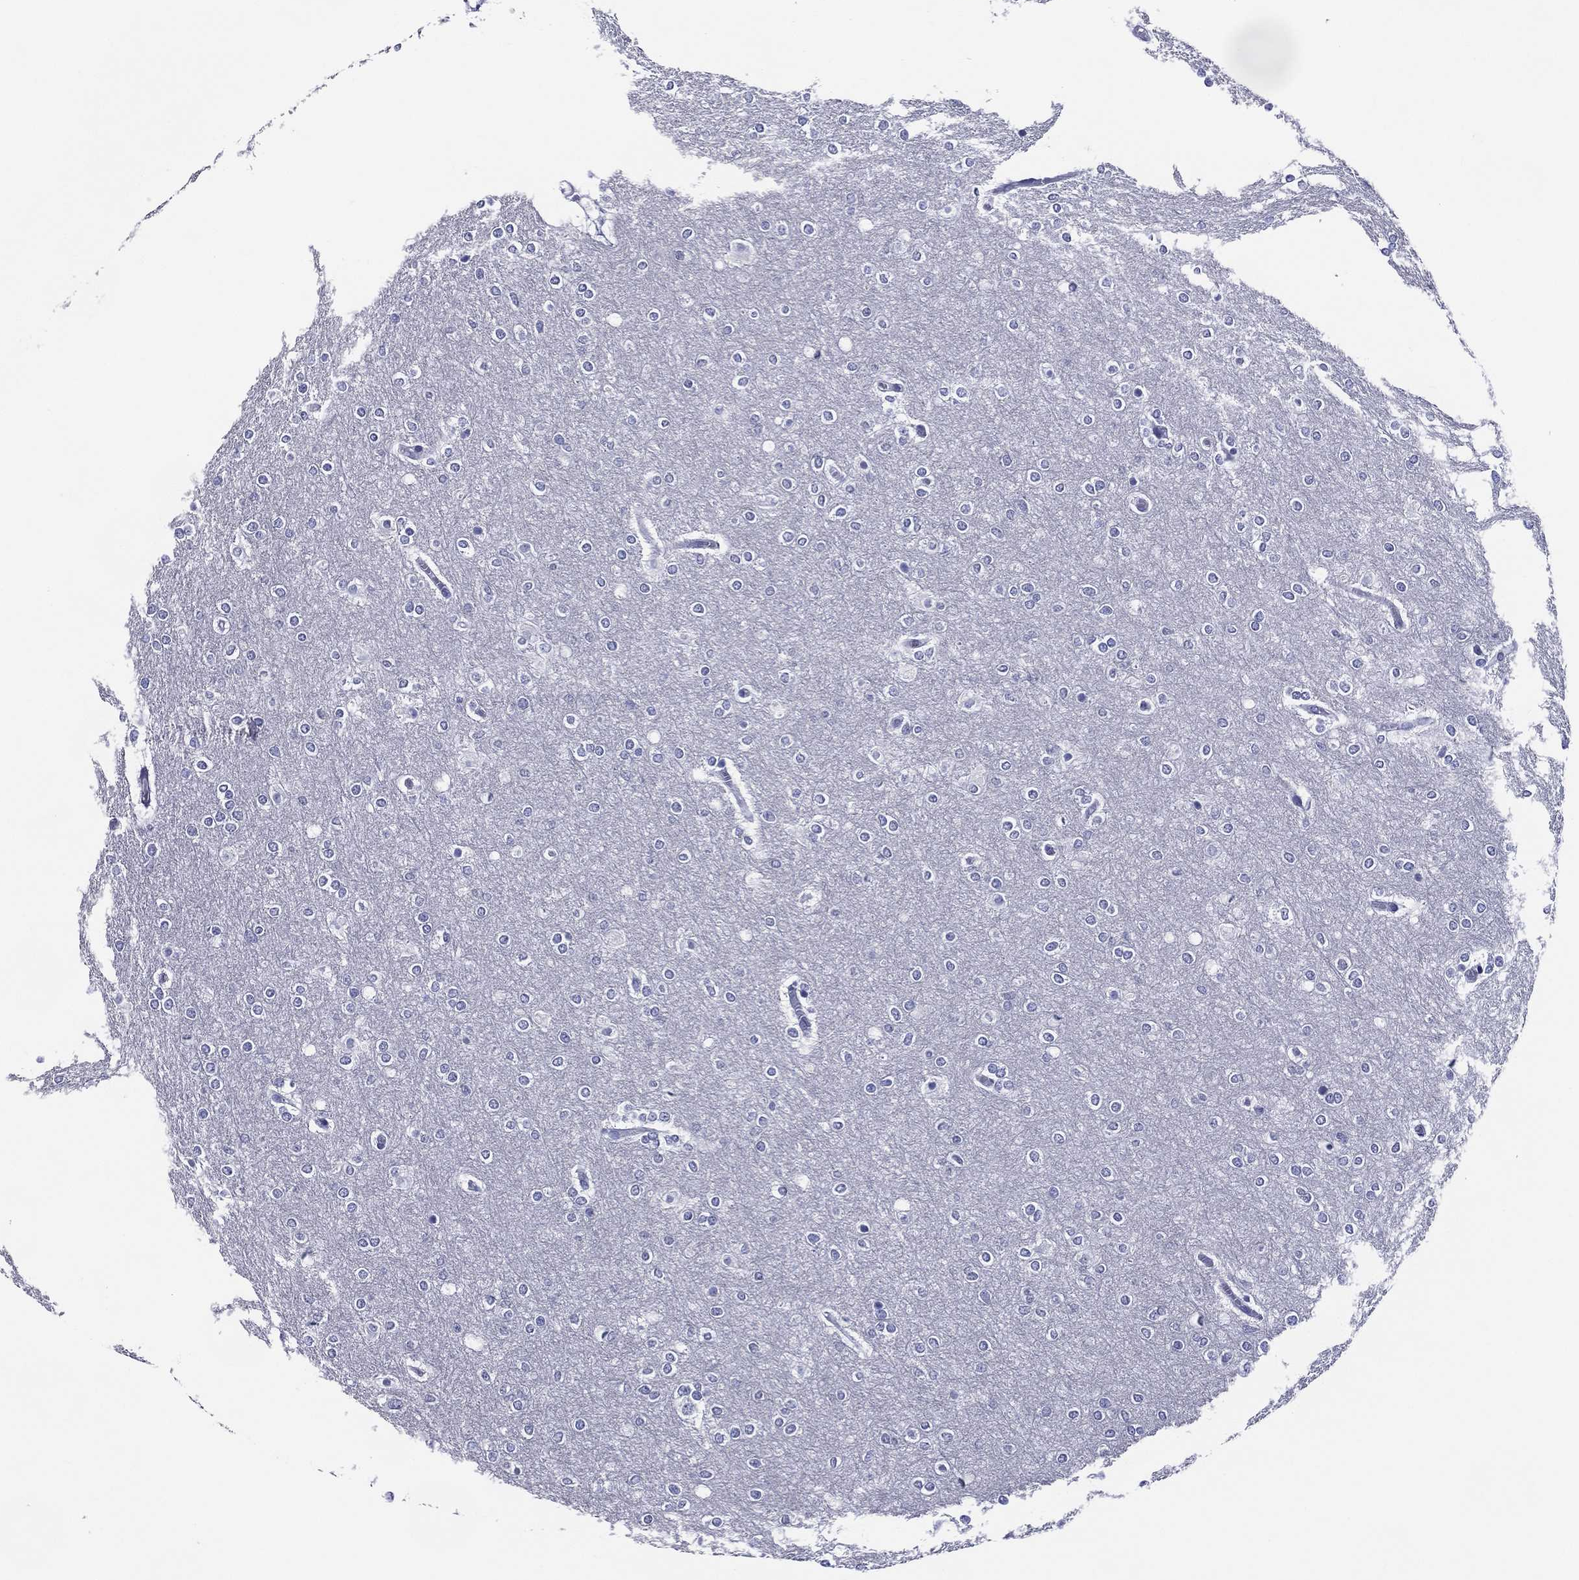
{"staining": {"intensity": "negative", "quantity": "none", "location": "none"}, "tissue": "glioma", "cell_type": "Tumor cells", "image_type": "cancer", "snomed": [{"axis": "morphology", "description": "Glioma, malignant, High grade"}, {"axis": "topography", "description": "Brain"}], "caption": "Protein analysis of glioma demonstrates no significant positivity in tumor cells. (Brightfield microscopy of DAB (3,3'-diaminobenzidine) immunohistochemistry at high magnification).", "gene": "ACE2", "patient": {"sex": "female", "age": 61}}